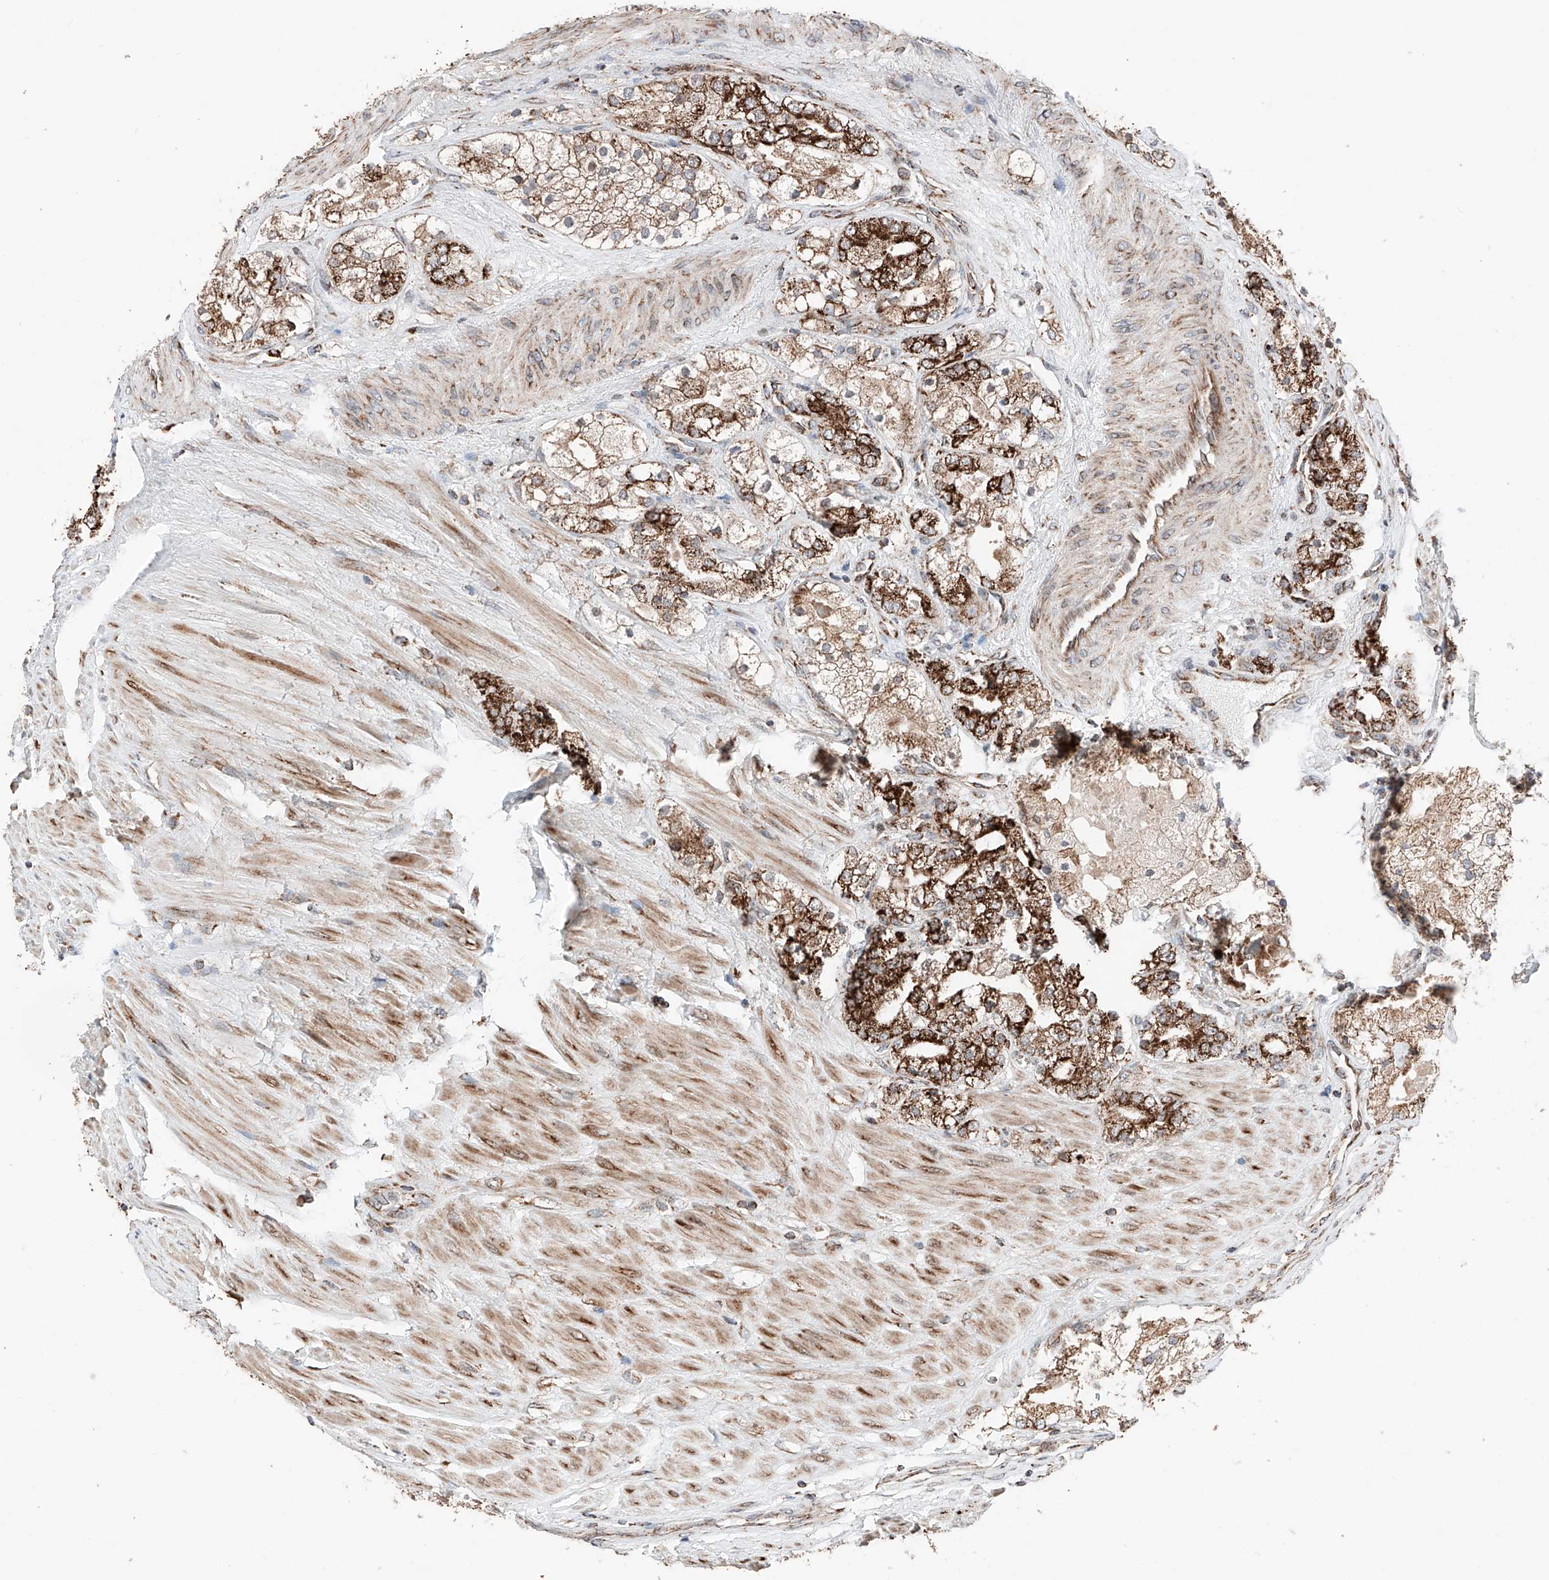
{"staining": {"intensity": "strong", "quantity": ">75%", "location": "cytoplasmic/membranous"}, "tissue": "prostate cancer", "cell_type": "Tumor cells", "image_type": "cancer", "snomed": [{"axis": "morphology", "description": "Adenocarcinoma, High grade"}, {"axis": "topography", "description": "Prostate"}], "caption": "Prostate cancer (adenocarcinoma (high-grade)) stained with DAB IHC exhibits high levels of strong cytoplasmic/membranous positivity in about >75% of tumor cells.", "gene": "ZSCAN29", "patient": {"sex": "male", "age": 50}}